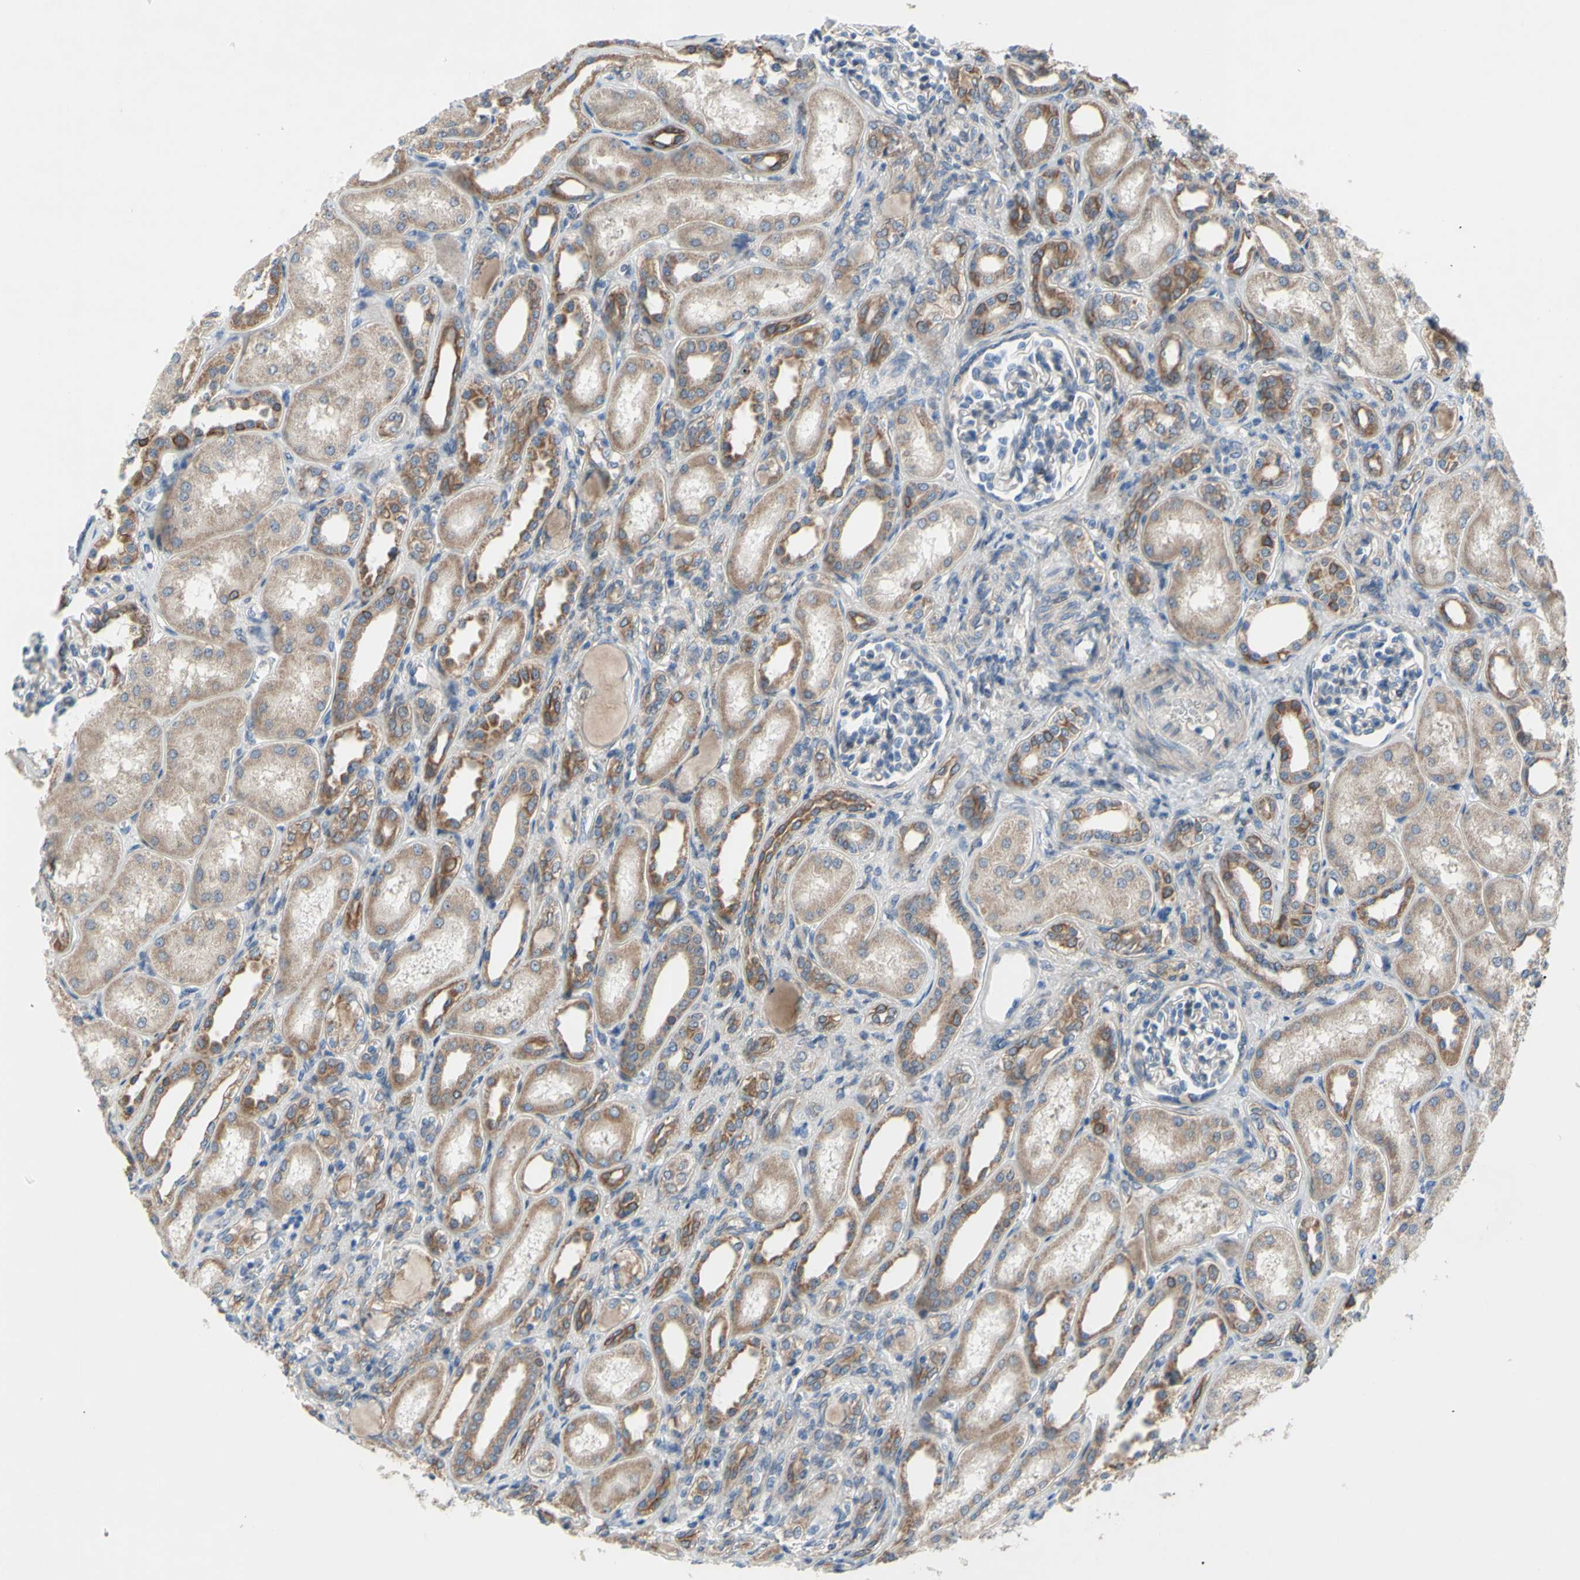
{"staining": {"intensity": "weak", "quantity": "<25%", "location": "cytoplasmic/membranous"}, "tissue": "kidney", "cell_type": "Cells in glomeruli", "image_type": "normal", "snomed": [{"axis": "morphology", "description": "Normal tissue, NOS"}, {"axis": "topography", "description": "Kidney"}], "caption": "This is an immunohistochemistry image of normal kidney. There is no staining in cells in glomeruli.", "gene": "GRAMD2B", "patient": {"sex": "male", "age": 7}}